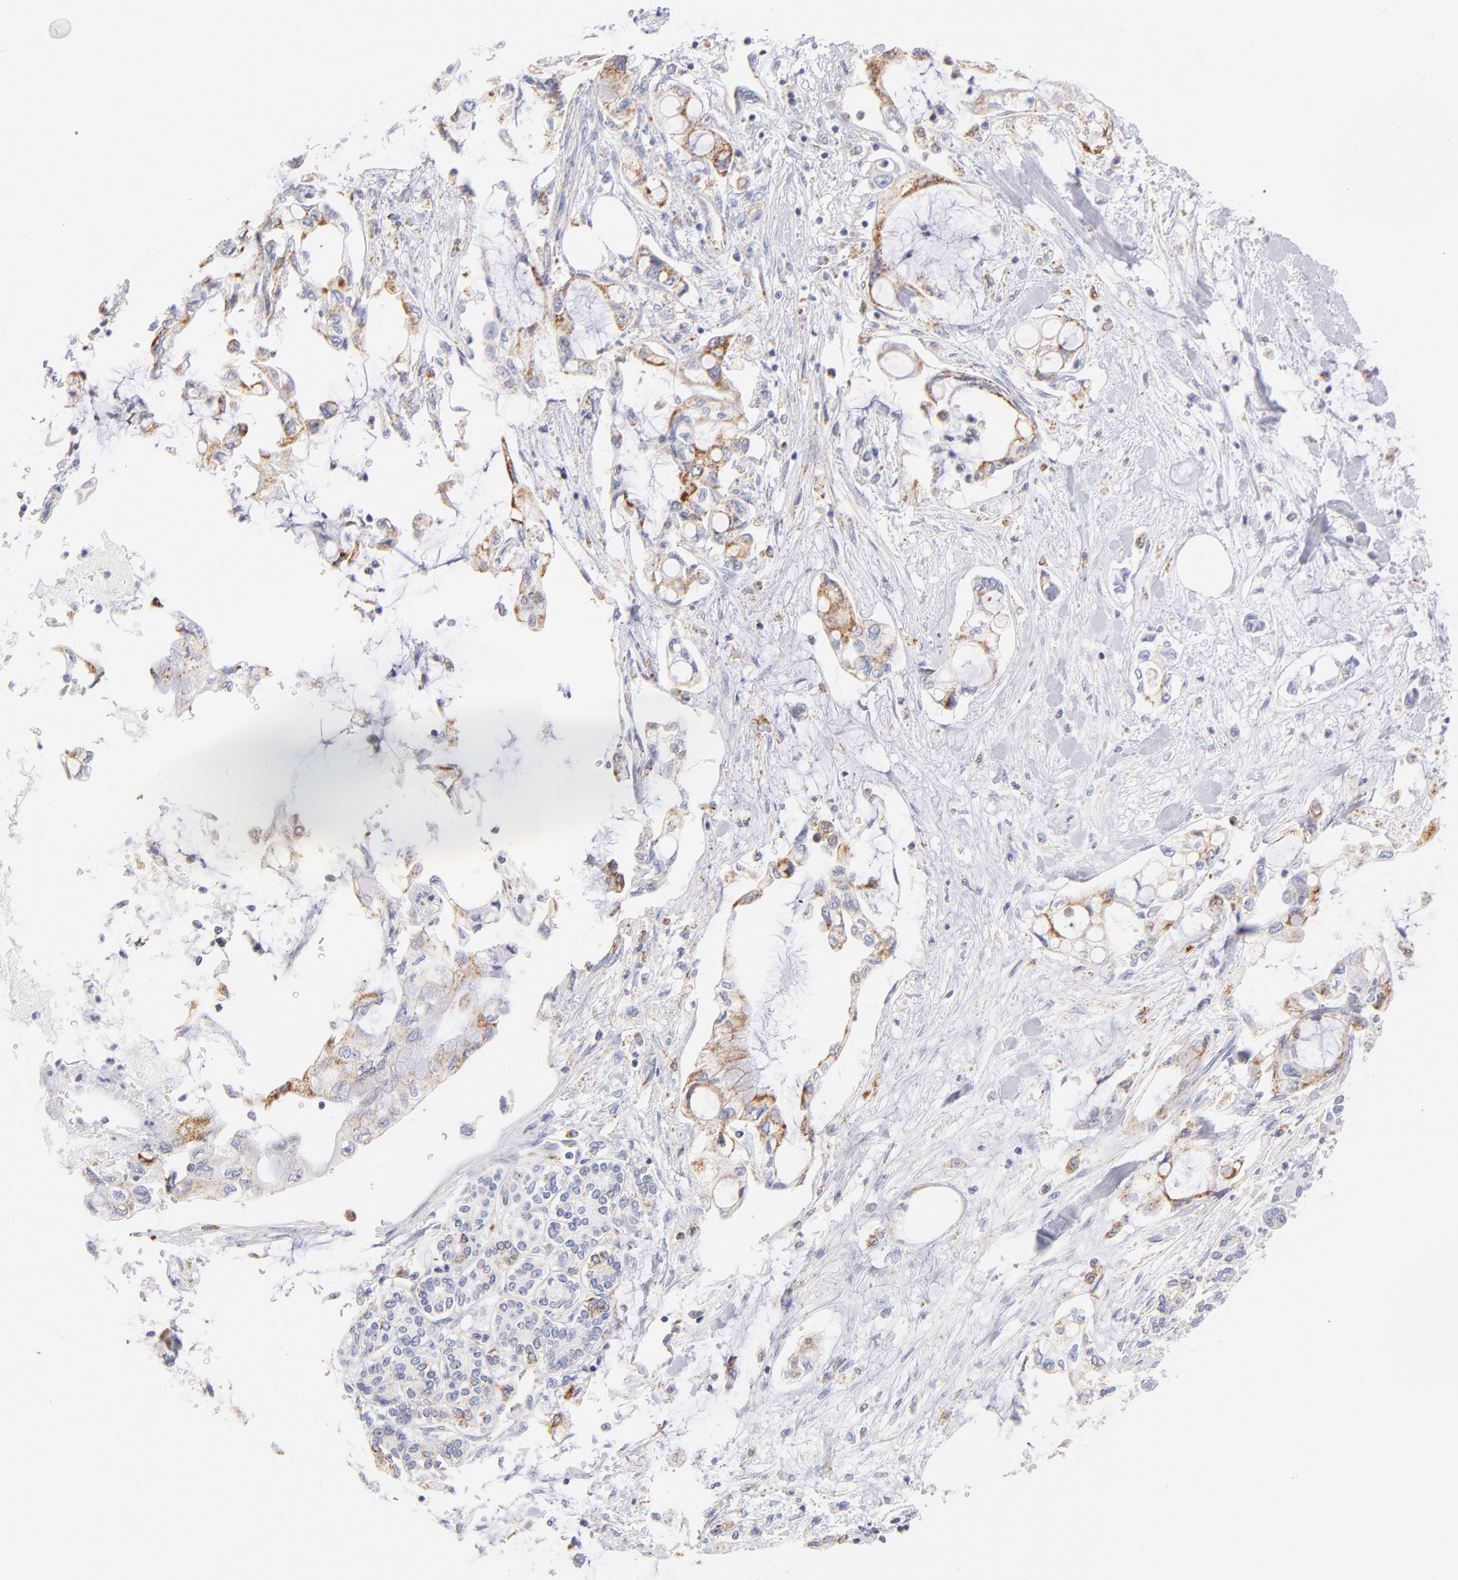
{"staining": {"intensity": "moderate", "quantity": "25%-75%", "location": "cytoplasmic/membranous"}, "tissue": "pancreatic cancer", "cell_type": "Tumor cells", "image_type": "cancer", "snomed": [{"axis": "morphology", "description": "Adenocarcinoma, NOS"}, {"axis": "topography", "description": "Pancreas"}], "caption": "The immunohistochemical stain shows moderate cytoplasmic/membranous positivity in tumor cells of pancreatic adenocarcinoma tissue.", "gene": "AIFM1", "patient": {"sex": "female", "age": 70}}